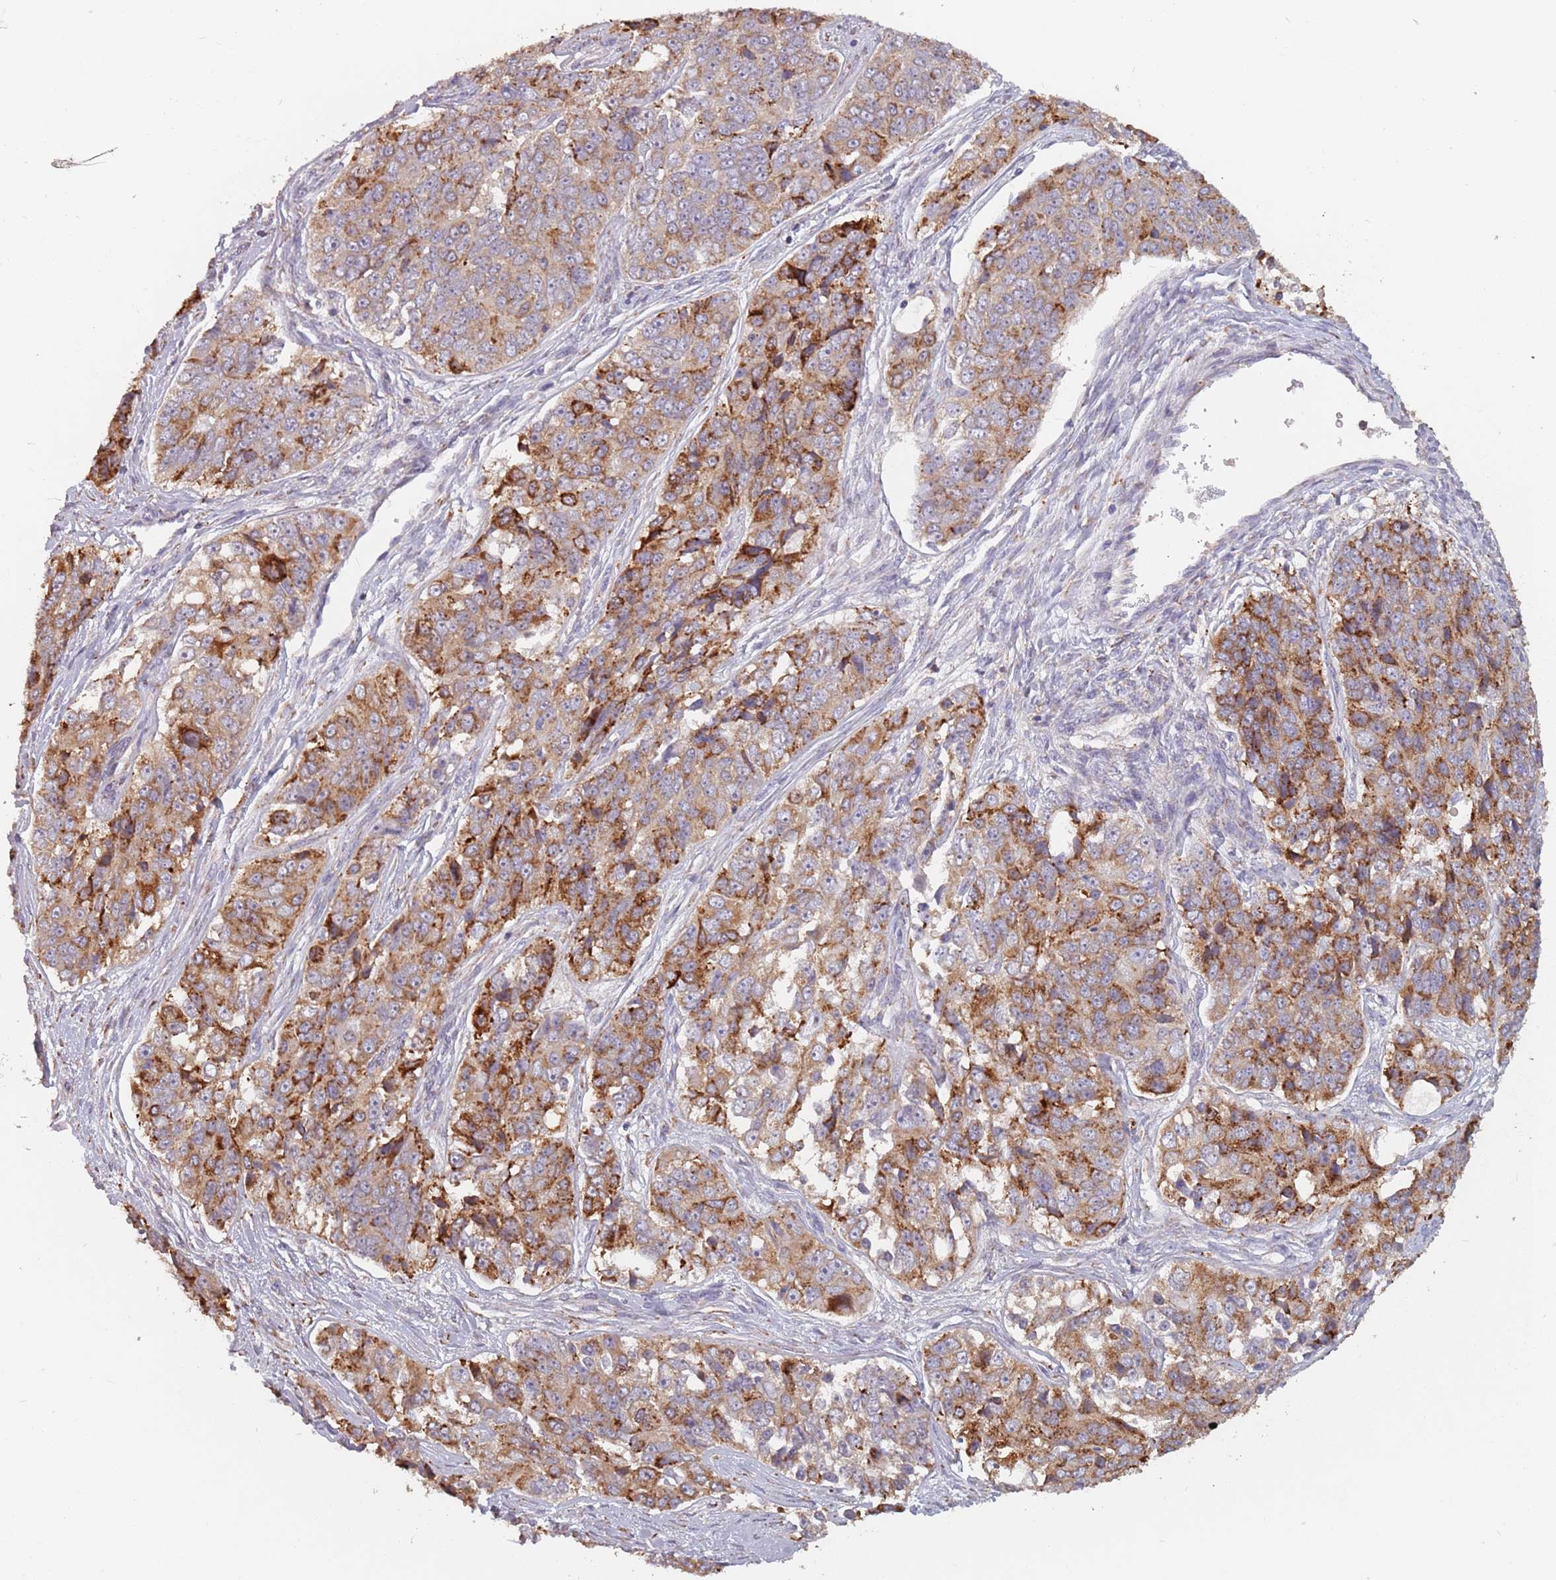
{"staining": {"intensity": "moderate", "quantity": ">75%", "location": "cytoplasmic/membranous"}, "tissue": "ovarian cancer", "cell_type": "Tumor cells", "image_type": "cancer", "snomed": [{"axis": "morphology", "description": "Carcinoma, endometroid"}, {"axis": "topography", "description": "Ovary"}], "caption": "The micrograph reveals staining of ovarian cancer (endometroid carcinoma), revealing moderate cytoplasmic/membranous protein expression (brown color) within tumor cells.", "gene": "RPS9", "patient": {"sex": "female", "age": 51}}